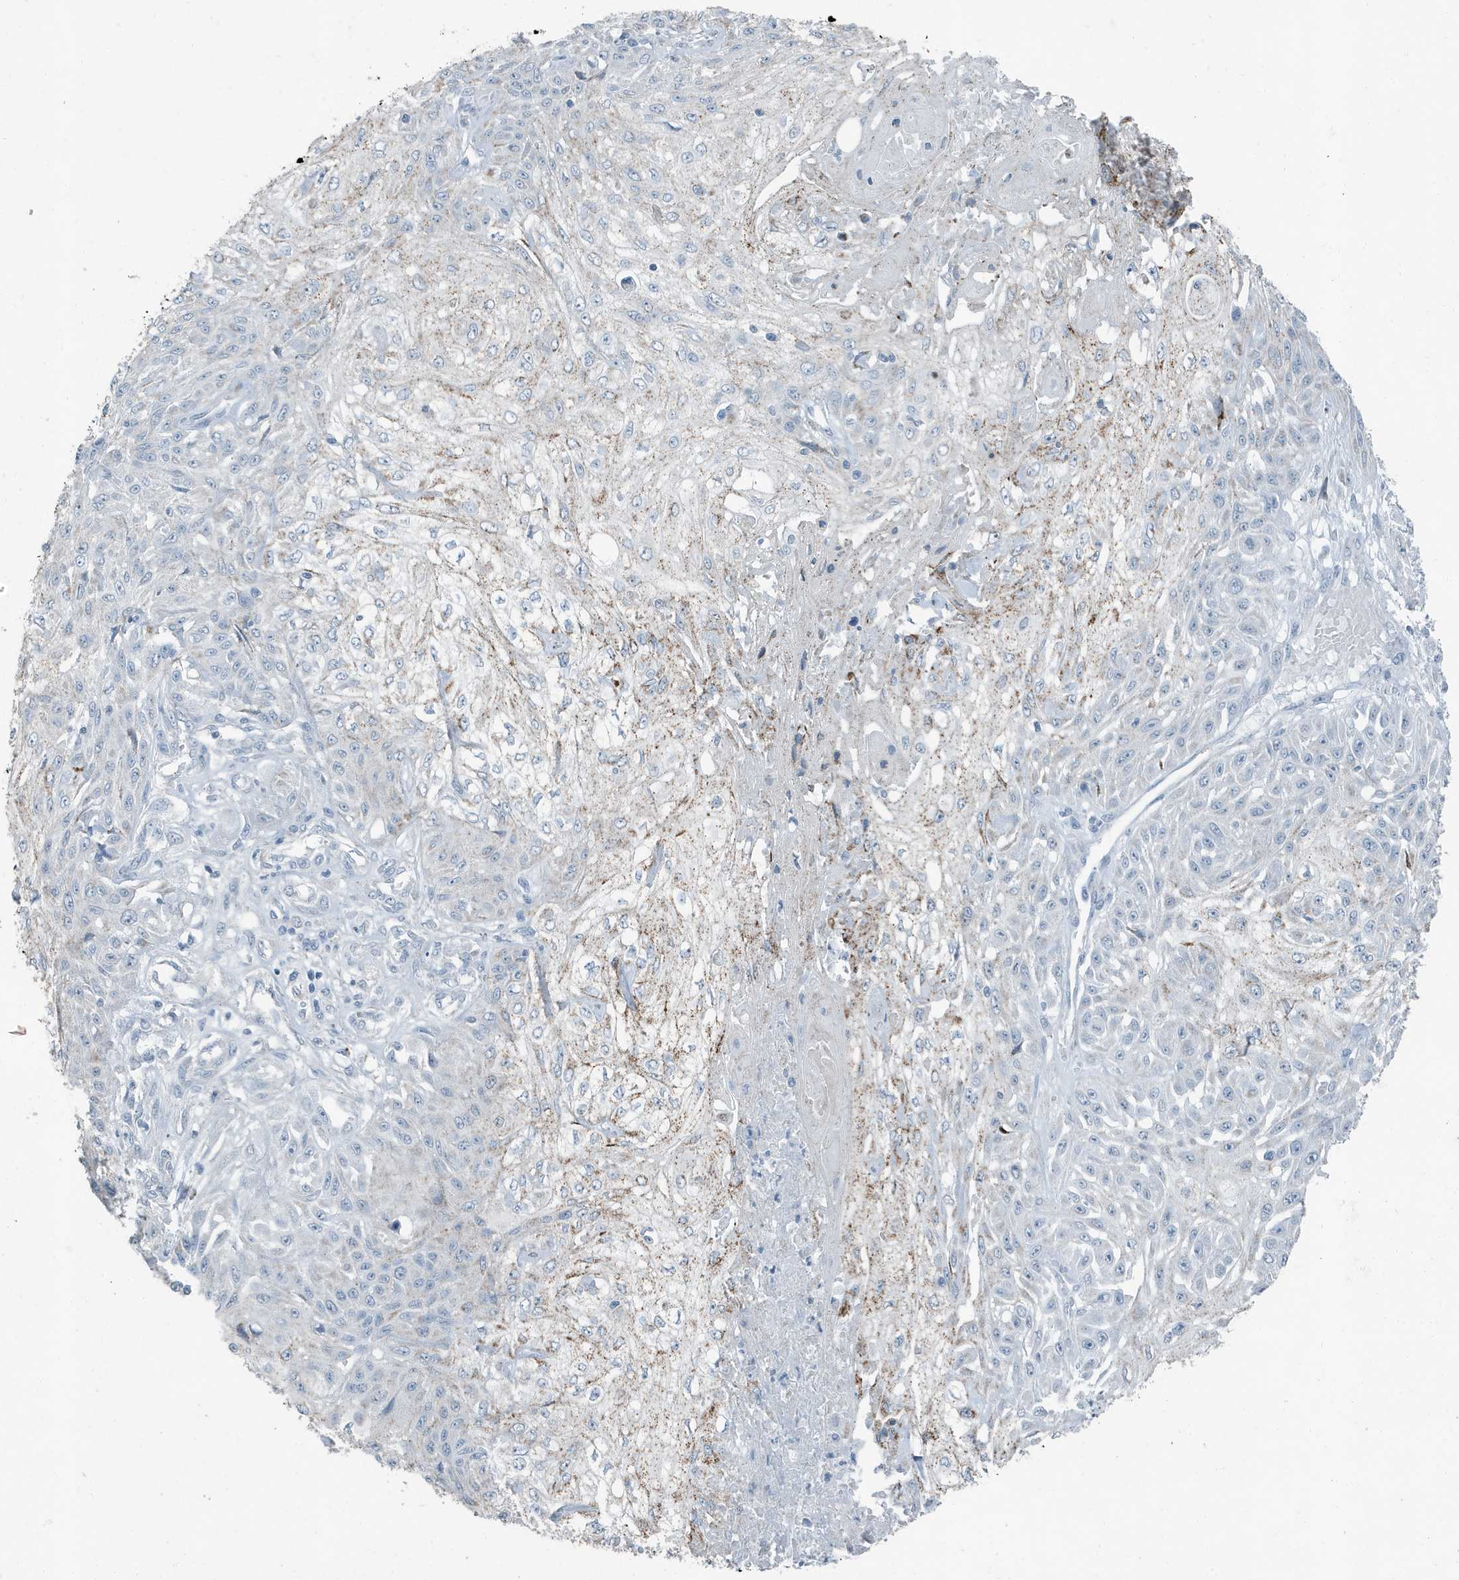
{"staining": {"intensity": "negative", "quantity": "none", "location": "none"}, "tissue": "skin cancer", "cell_type": "Tumor cells", "image_type": "cancer", "snomed": [{"axis": "morphology", "description": "Squamous cell carcinoma, NOS"}, {"axis": "morphology", "description": "Squamous cell carcinoma, metastatic, NOS"}, {"axis": "topography", "description": "Skin"}, {"axis": "topography", "description": "Lymph node"}], "caption": "The photomicrograph shows no staining of tumor cells in skin cancer (squamous cell carcinoma).", "gene": "FAM162A", "patient": {"sex": "male", "age": 75}}